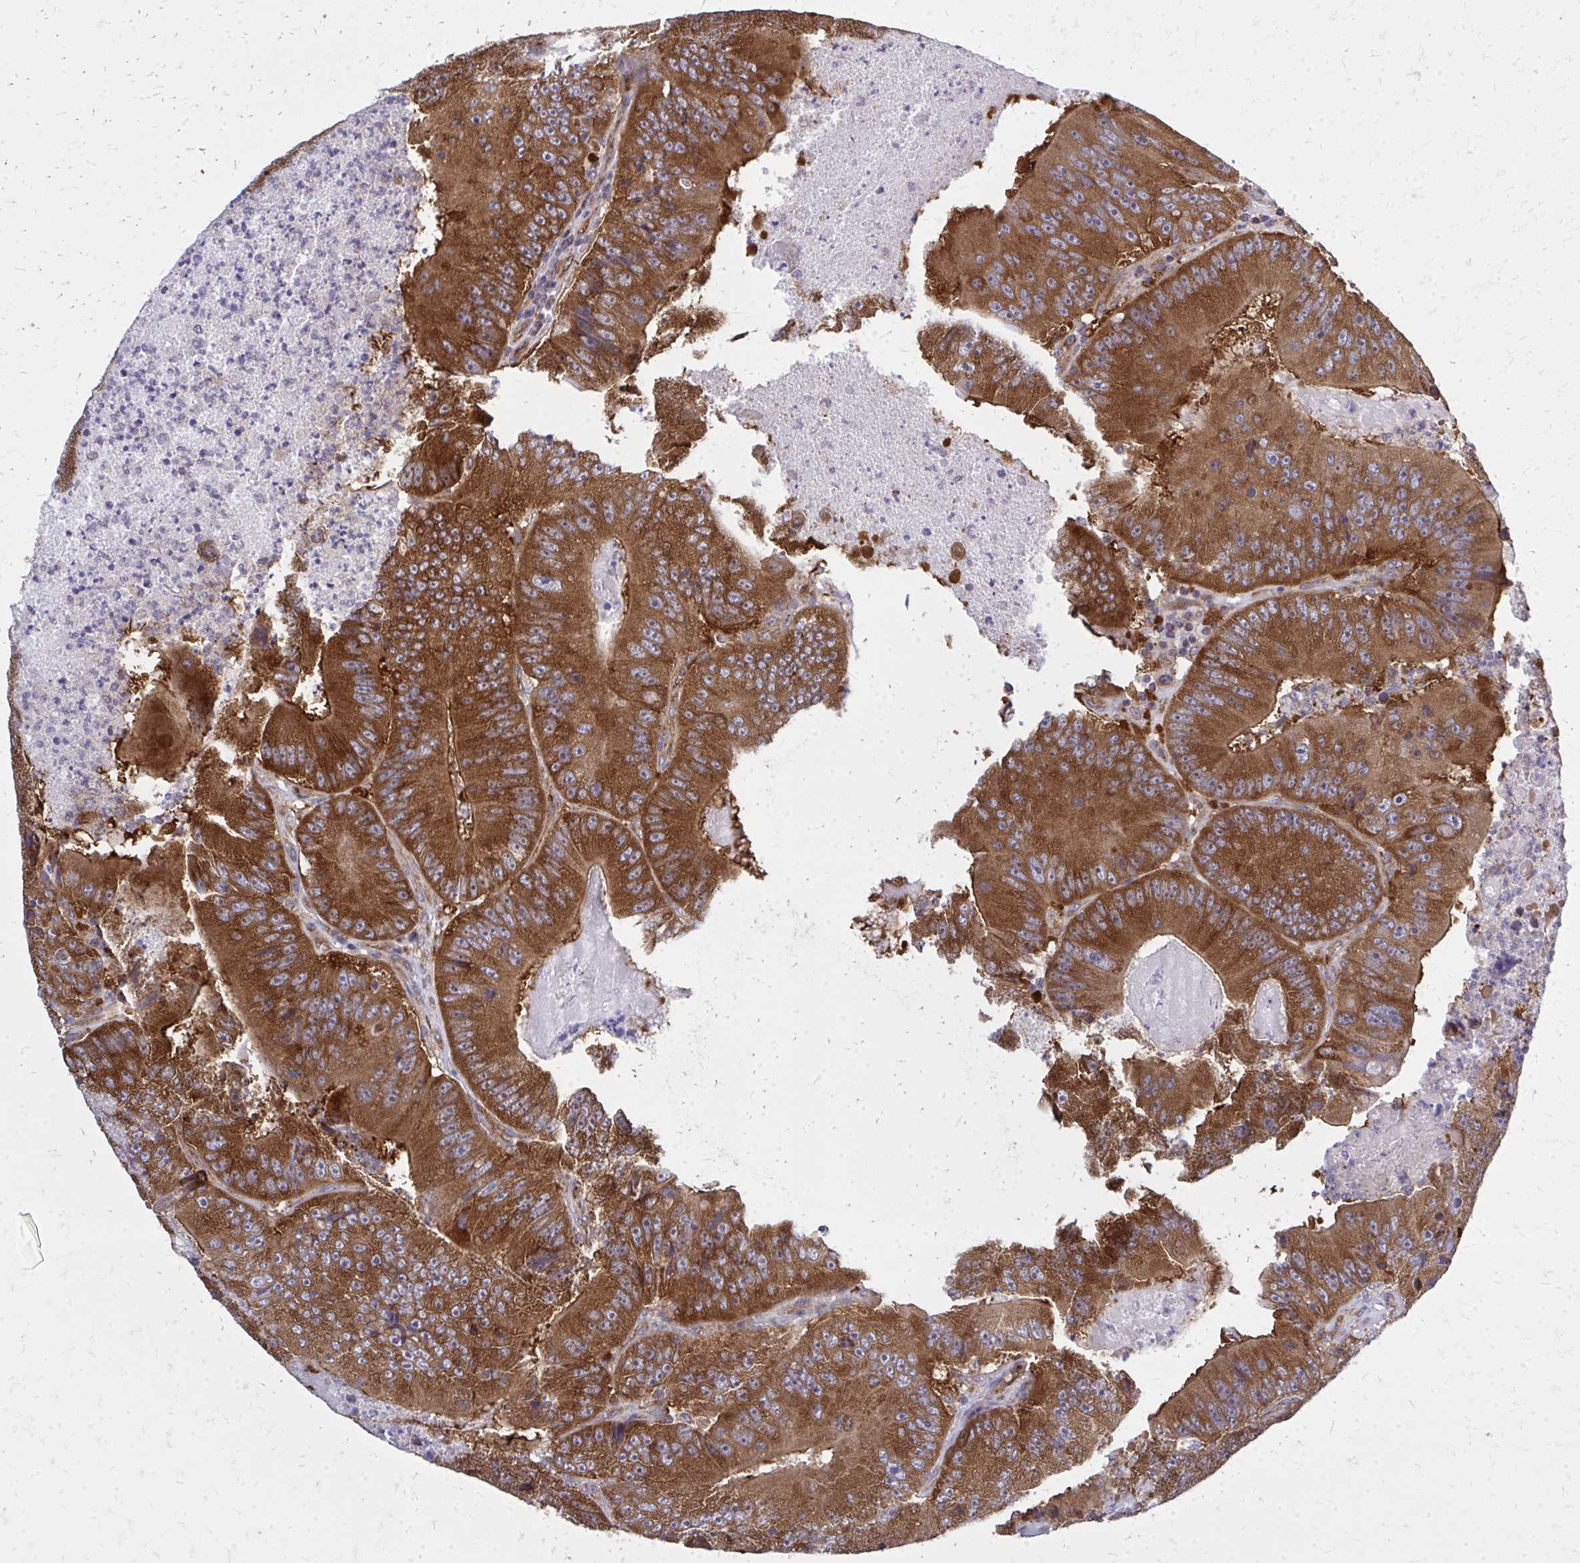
{"staining": {"intensity": "strong", "quantity": ">75%", "location": "cytoplasmic/membranous"}, "tissue": "colorectal cancer", "cell_type": "Tumor cells", "image_type": "cancer", "snomed": [{"axis": "morphology", "description": "Adenocarcinoma, NOS"}, {"axis": "topography", "description": "Colon"}], "caption": "IHC of colorectal cancer (adenocarcinoma) shows high levels of strong cytoplasmic/membranous expression in approximately >75% of tumor cells.", "gene": "PDK4", "patient": {"sex": "female", "age": 86}}